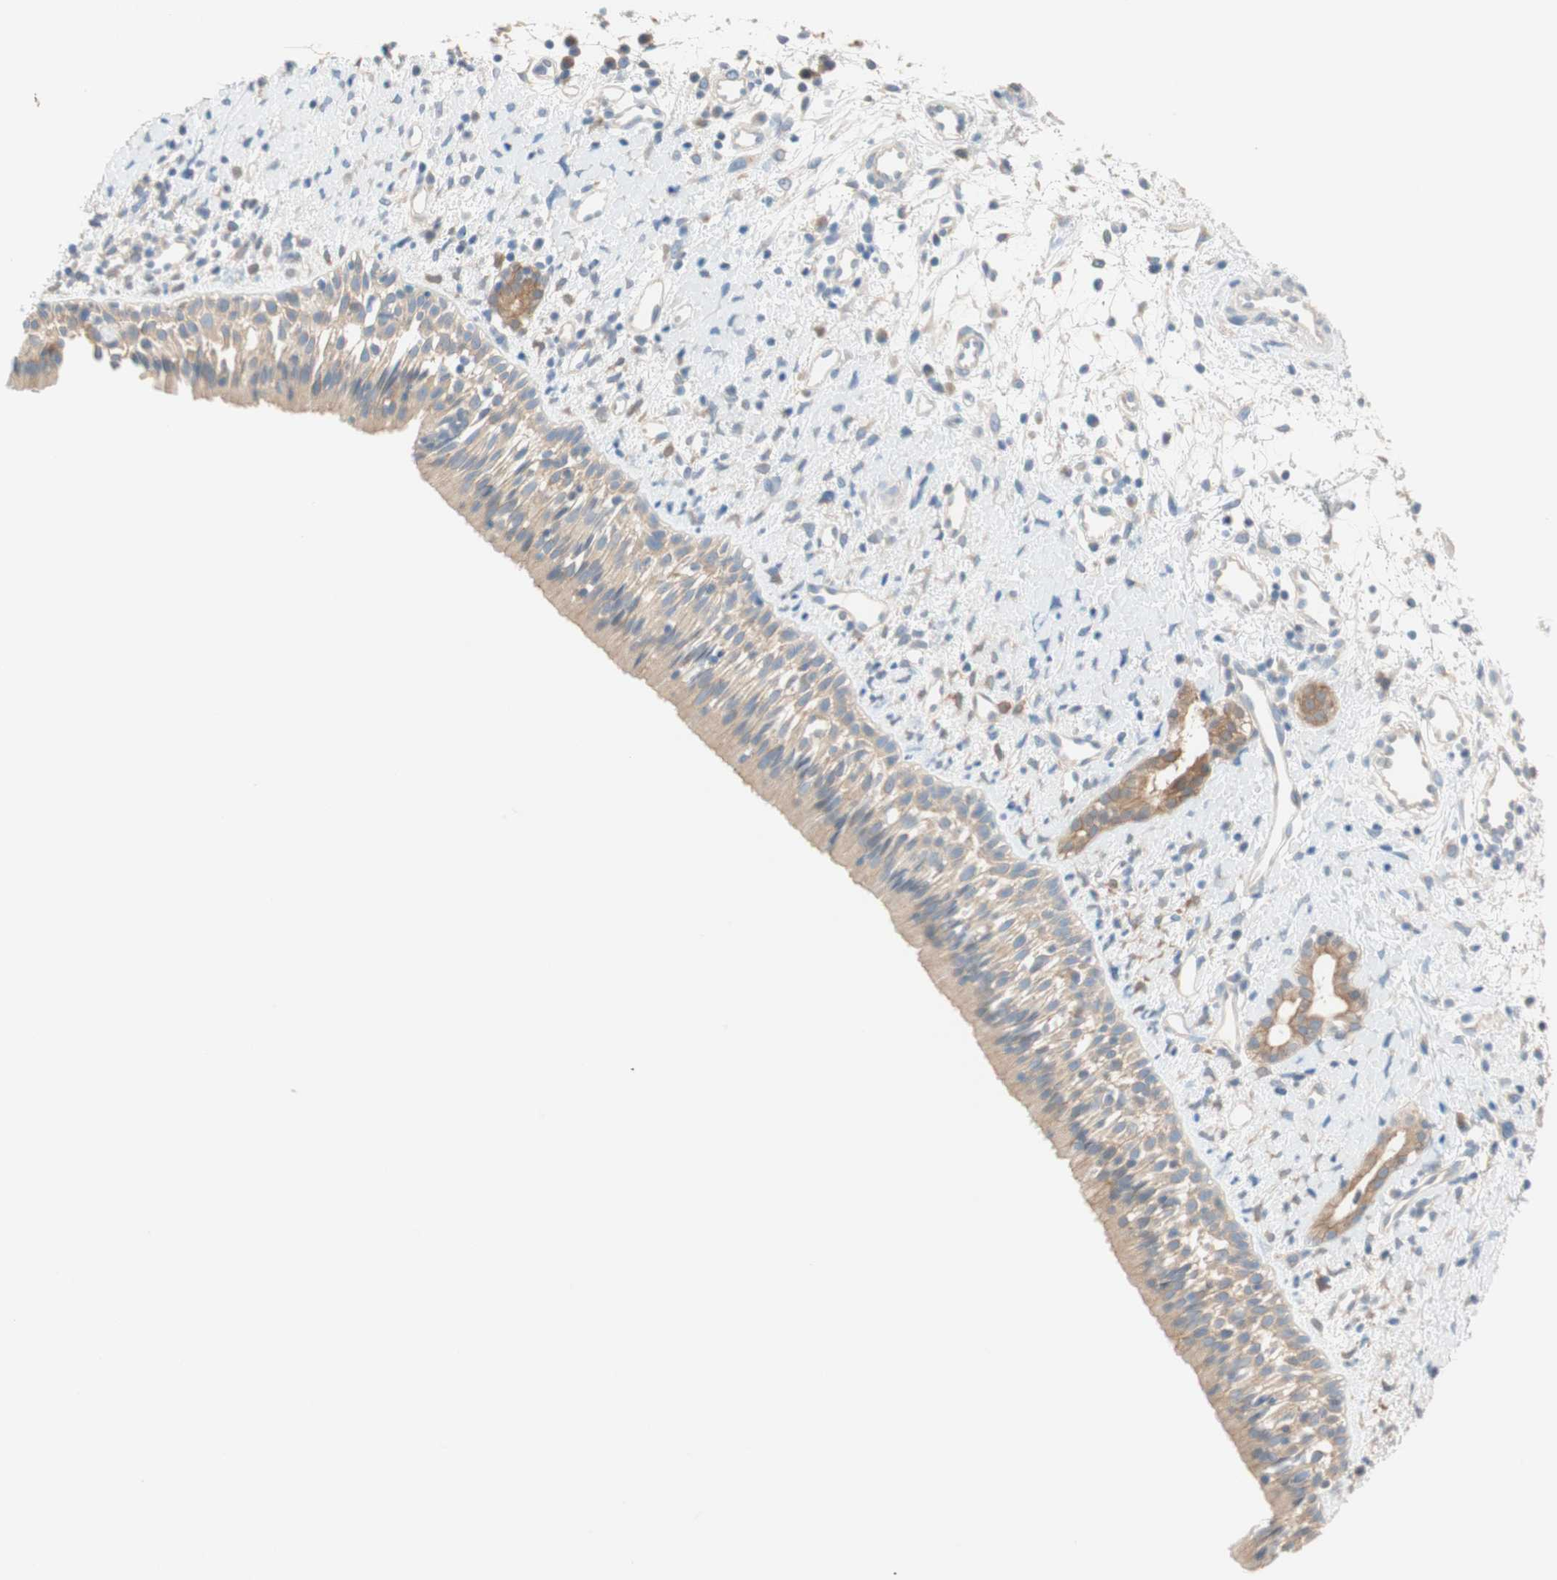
{"staining": {"intensity": "weak", "quantity": ">75%", "location": "cytoplasmic/membranous"}, "tissue": "nasopharynx", "cell_type": "Respiratory epithelial cells", "image_type": "normal", "snomed": [{"axis": "morphology", "description": "Normal tissue, NOS"}, {"axis": "topography", "description": "Nasopharynx"}], "caption": "IHC micrograph of benign human nasopharynx stained for a protein (brown), which shows low levels of weak cytoplasmic/membranous staining in about >75% of respiratory epithelial cells.", "gene": "GLUL", "patient": {"sex": "male", "age": 22}}